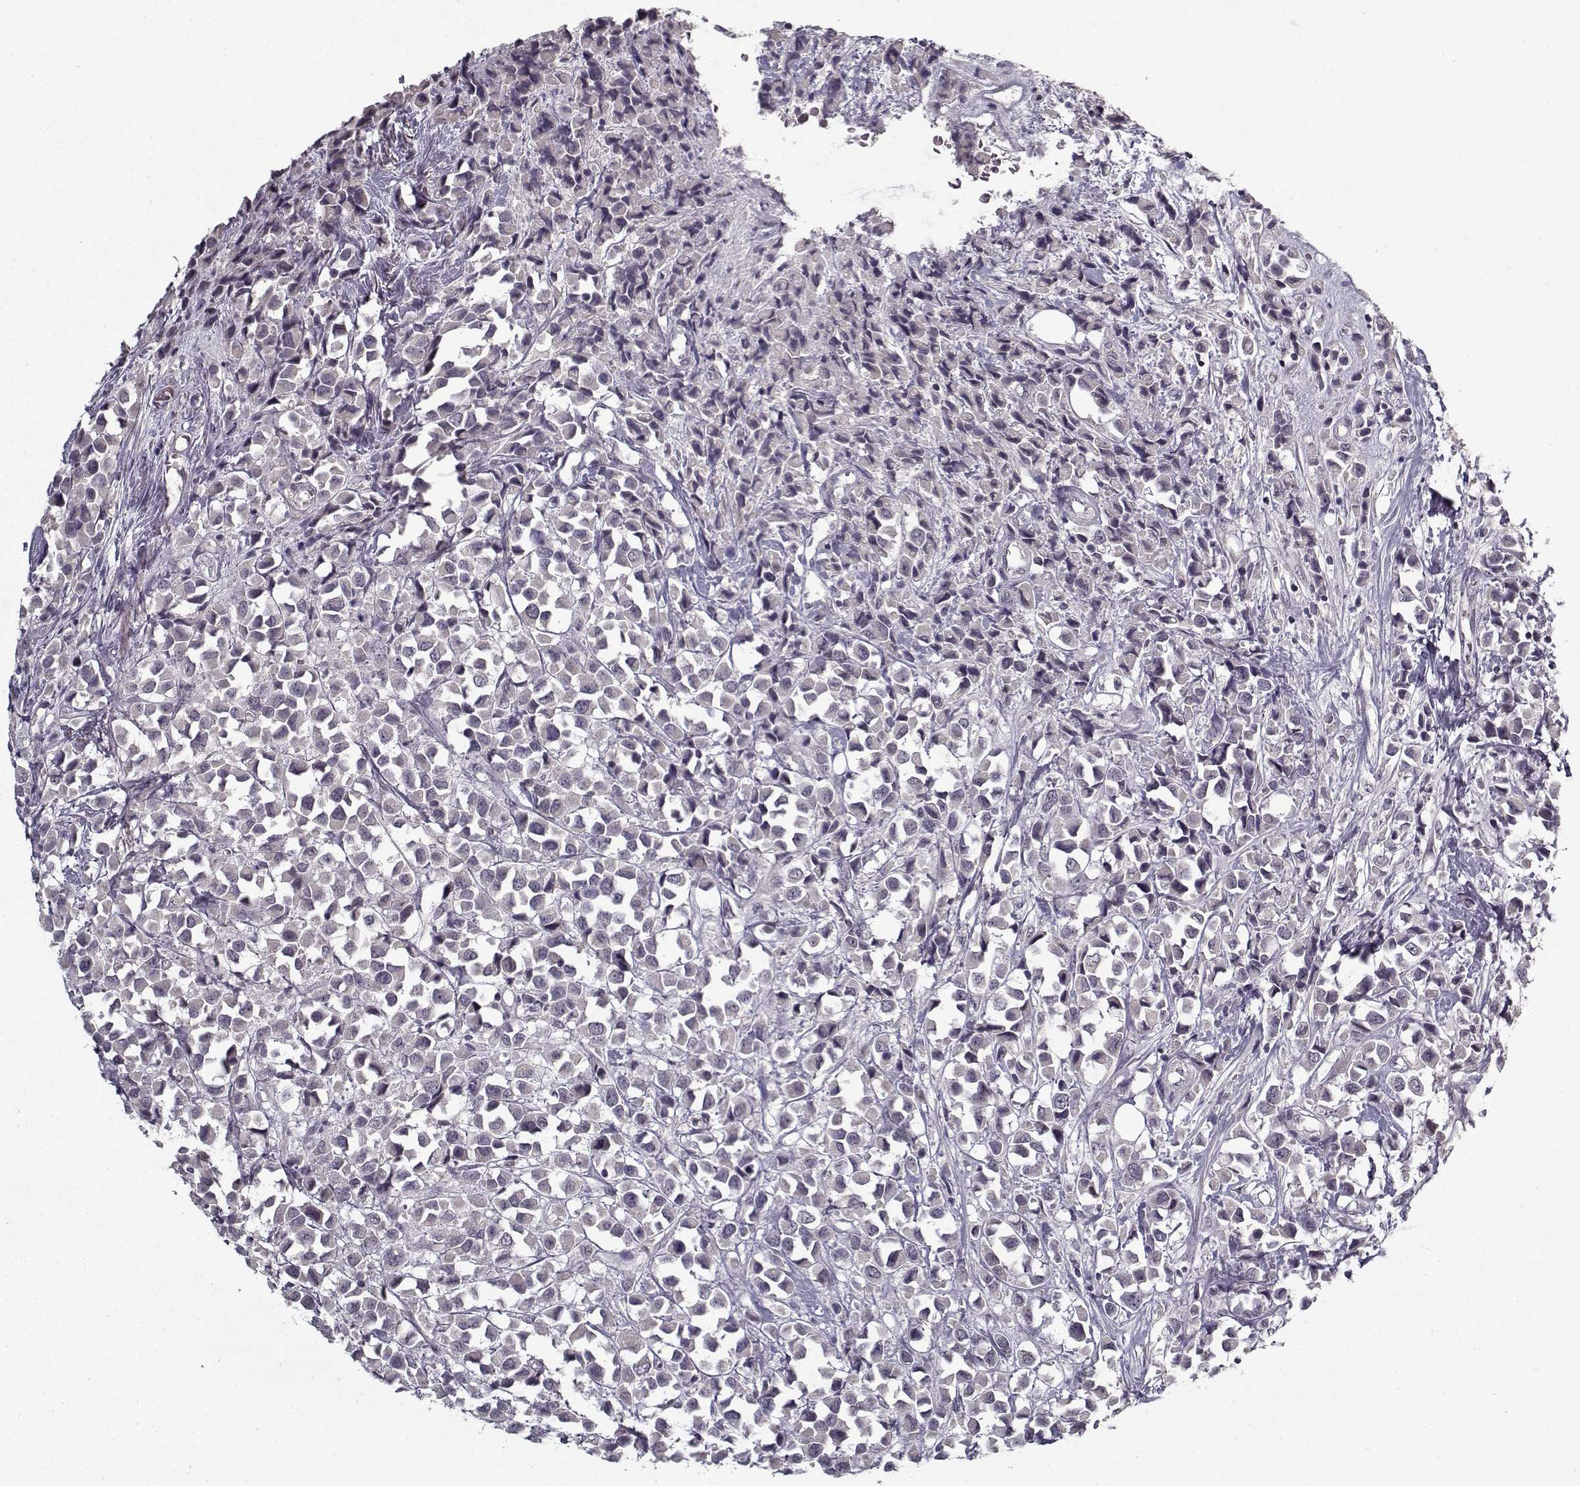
{"staining": {"intensity": "negative", "quantity": "none", "location": "none"}, "tissue": "breast cancer", "cell_type": "Tumor cells", "image_type": "cancer", "snomed": [{"axis": "morphology", "description": "Duct carcinoma"}, {"axis": "topography", "description": "Breast"}], "caption": "The image displays no staining of tumor cells in breast intraductal carcinoma. (DAB (3,3'-diaminobenzidine) immunohistochemistry (IHC), high magnification).", "gene": "LAMA2", "patient": {"sex": "female", "age": 61}}